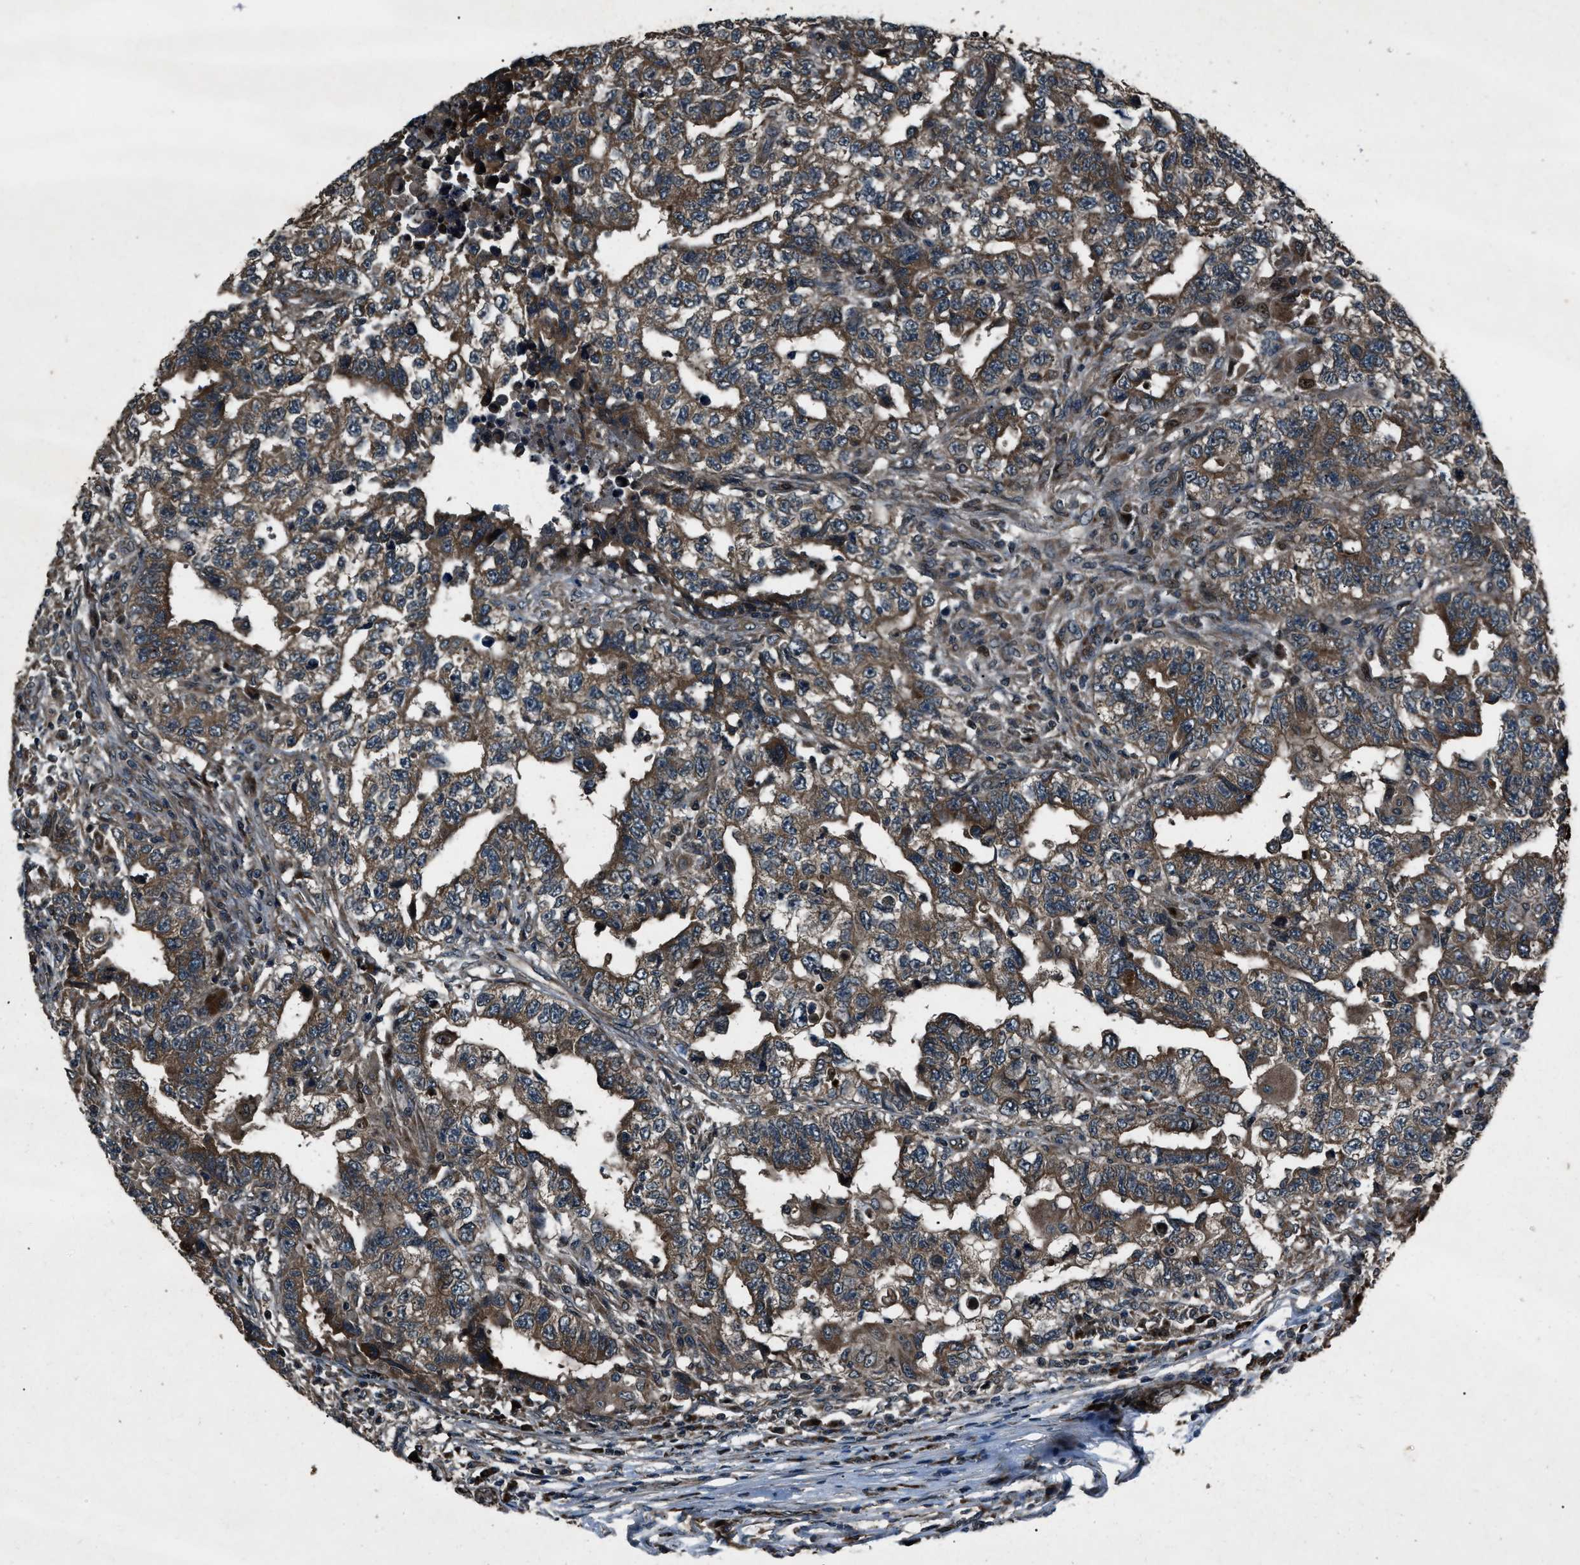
{"staining": {"intensity": "strong", "quantity": ">75%", "location": "cytoplasmic/membranous"}, "tissue": "testis cancer", "cell_type": "Tumor cells", "image_type": "cancer", "snomed": [{"axis": "morphology", "description": "Carcinoma, Embryonal, NOS"}, {"axis": "topography", "description": "Testis"}], "caption": "DAB (3,3'-diaminobenzidine) immunohistochemical staining of human testis embryonal carcinoma displays strong cytoplasmic/membranous protein positivity in approximately >75% of tumor cells. (DAB (3,3'-diaminobenzidine) IHC with brightfield microscopy, high magnification).", "gene": "IRAK4", "patient": {"sex": "male", "age": 21}}